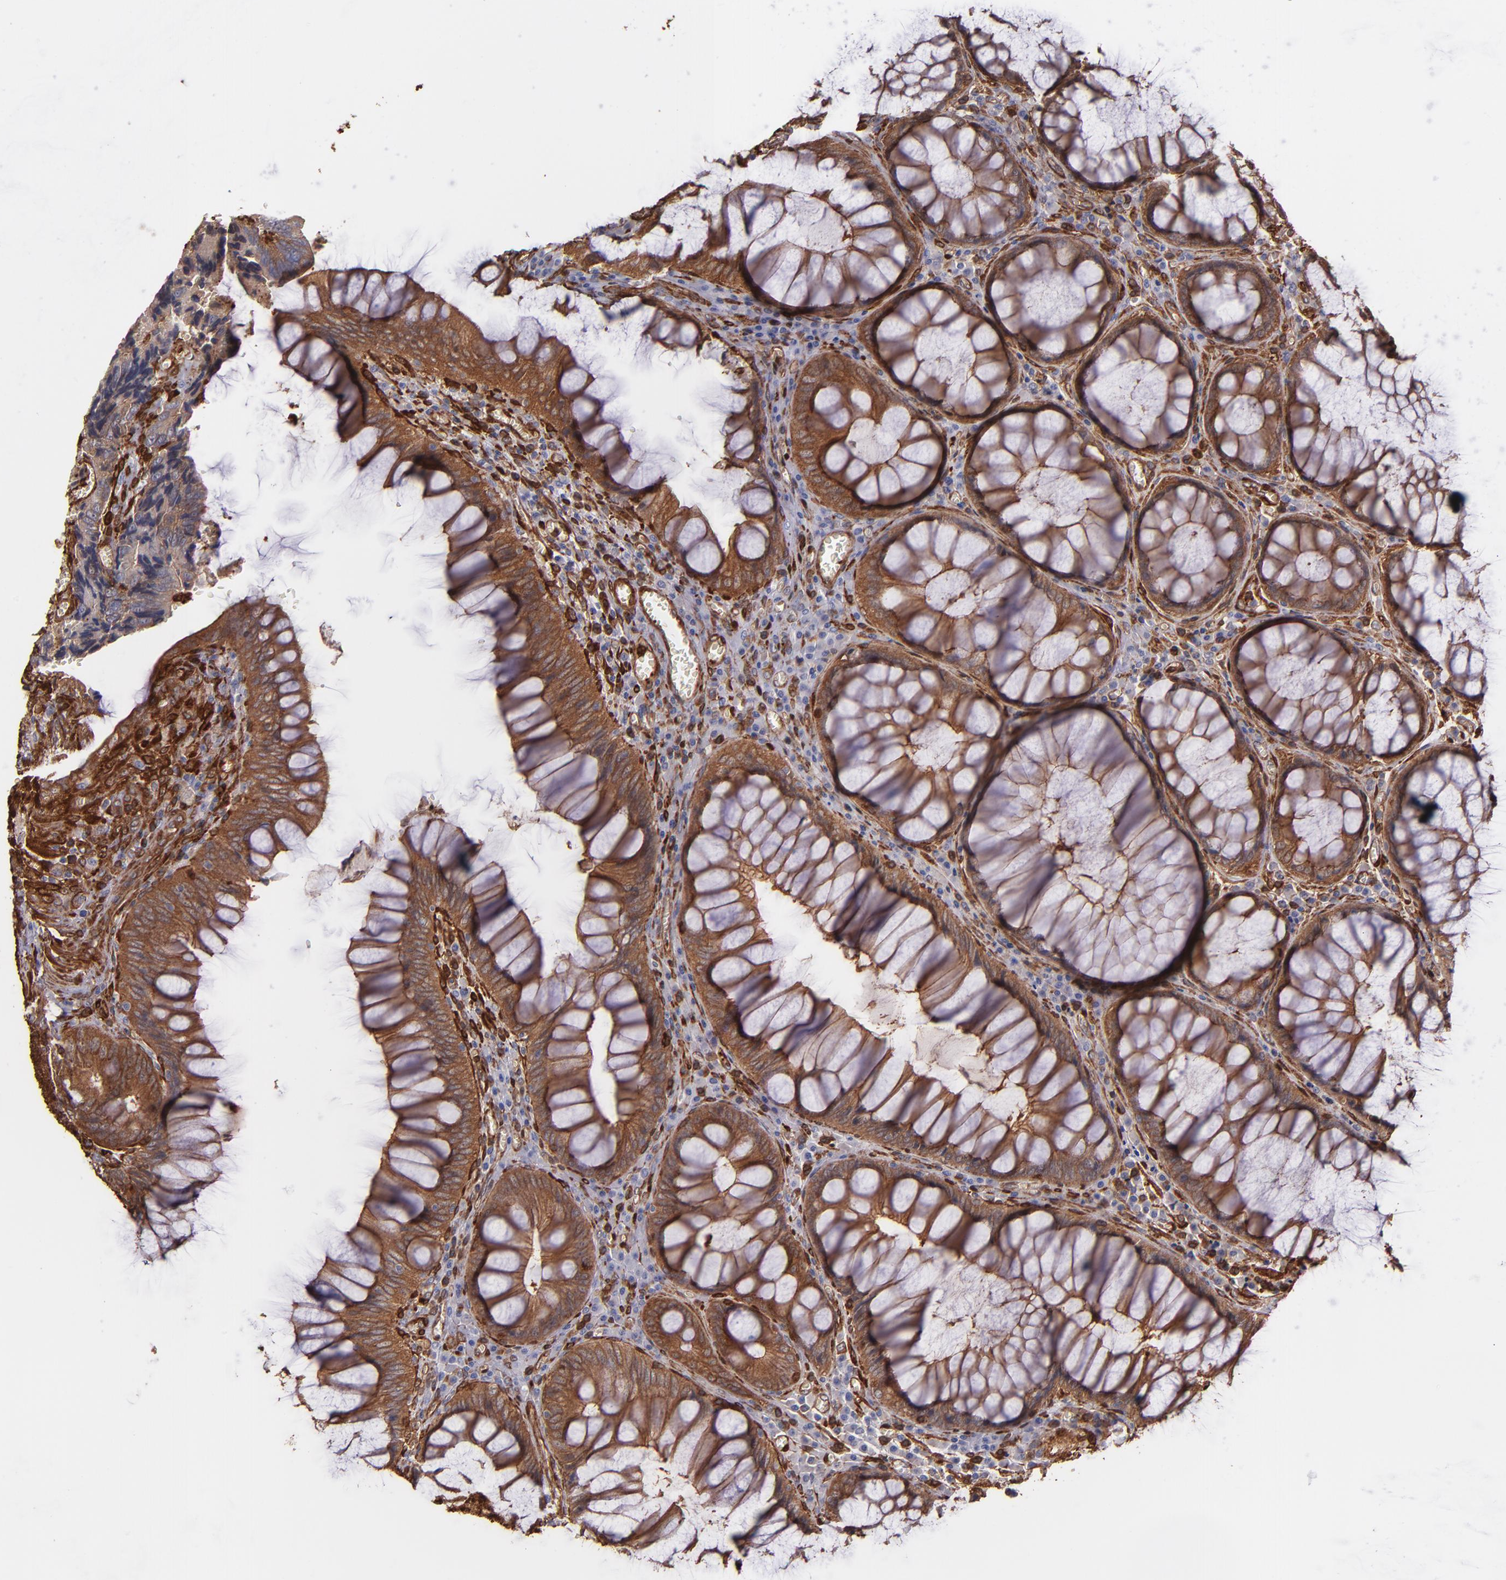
{"staining": {"intensity": "moderate", "quantity": ">75%", "location": "cytoplasmic/membranous"}, "tissue": "colorectal cancer", "cell_type": "Tumor cells", "image_type": "cancer", "snomed": [{"axis": "morphology", "description": "Adenocarcinoma, NOS"}, {"axis": "topography", "description": "Colon"}], "caption": "Brown immunohistochemical staining in colorectal cancer (adenocarcinoma) exhibits moderate cytoplasmic/membranous staining in approximately >75% of tumor cells.", "gene": "VCL", "patient": {"sex": "male", "age": 72}}